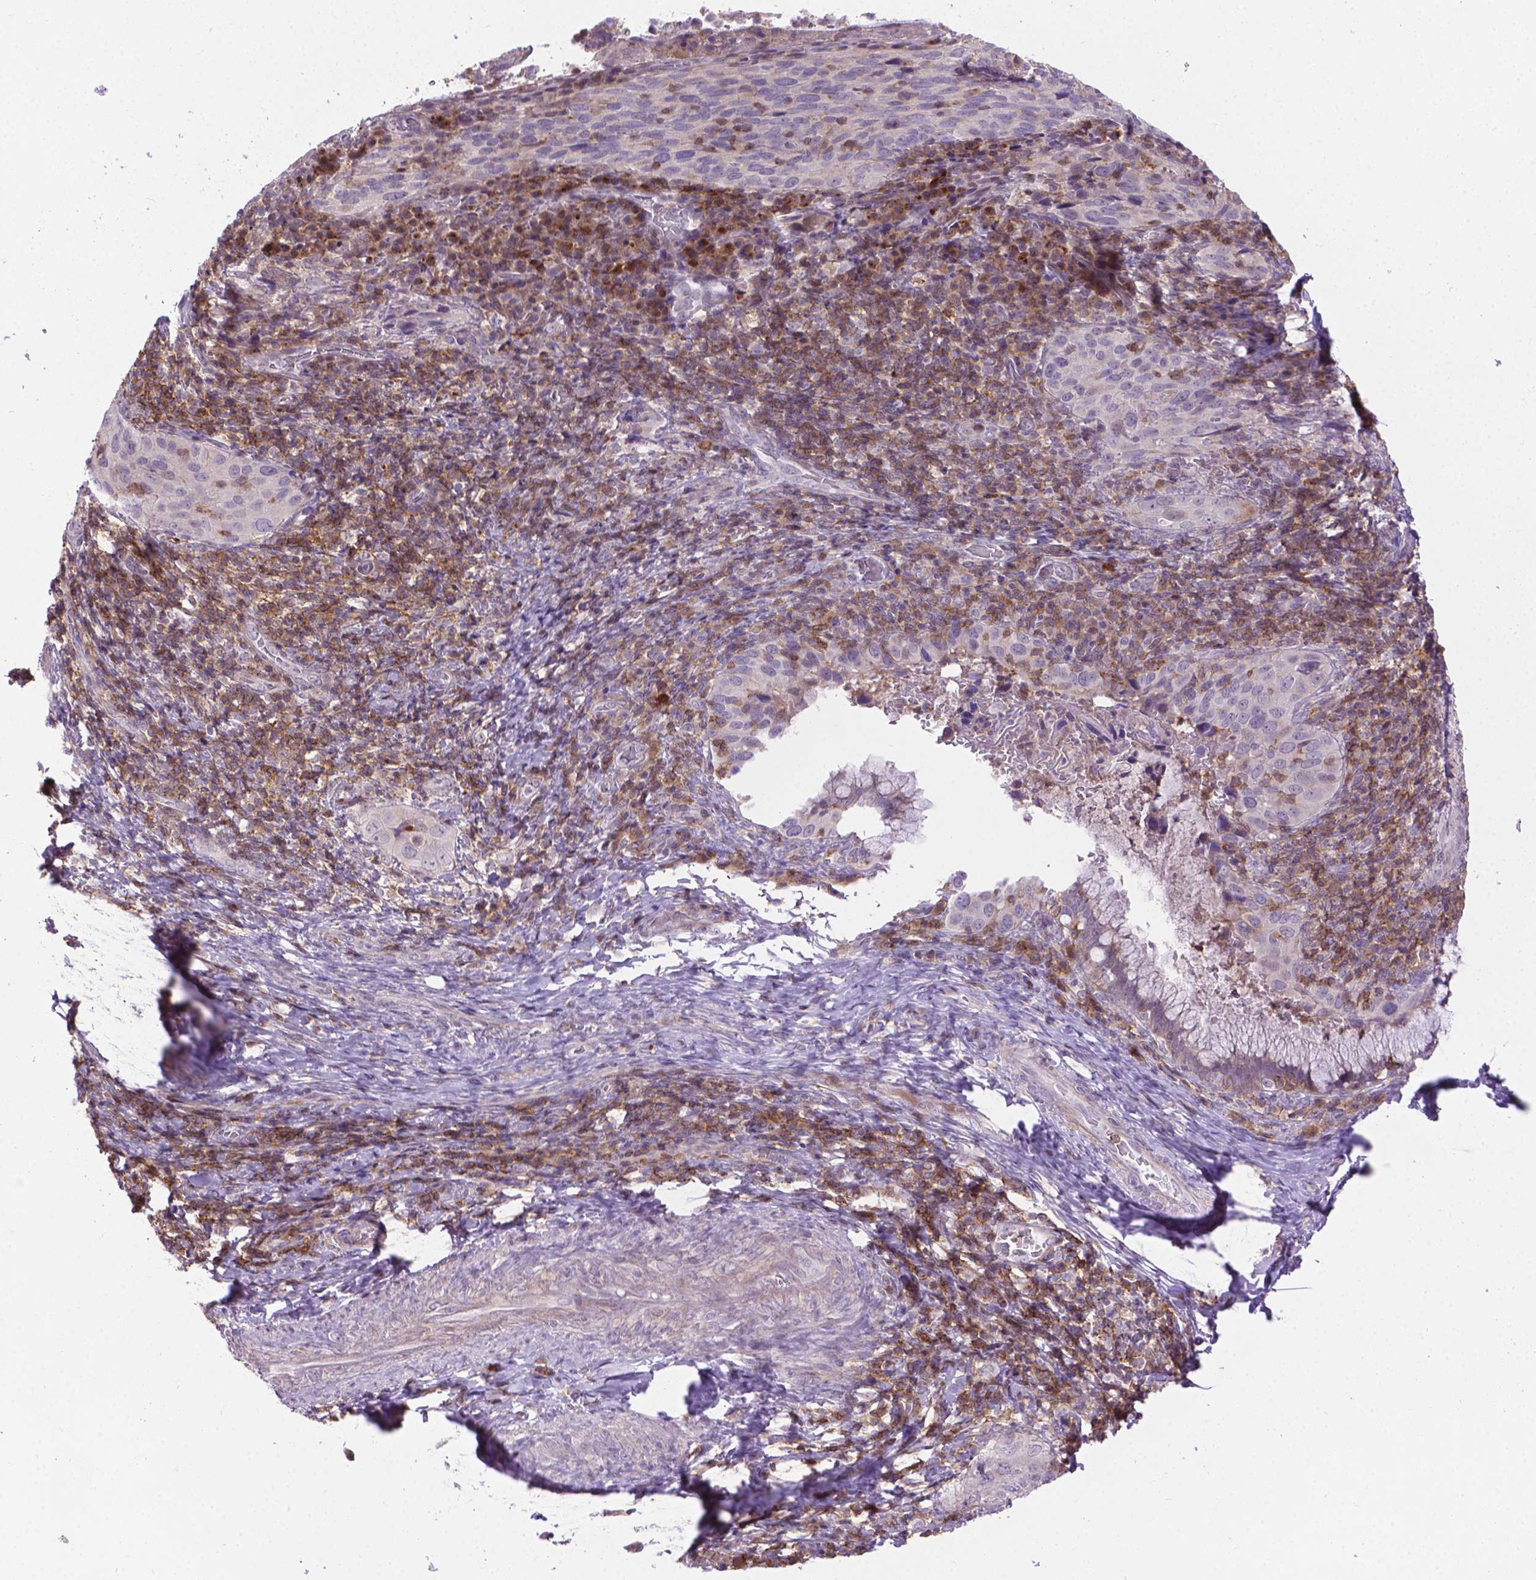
{"staining": {"intensity": "negative", "quantity": "none", "location": "none"}, "tissue": "cervical cancer", "cell_type": "Tumor cells", "image_type": "cancer", "snomed": [{"axis": "morphology", "description": "Normal tissue, NOS"}, {"axis": "morphology", "description": "Squamous cell carcinoma, NOS"}, {"axis": "topography", "description": "Cervix"}], "caption": "DAB (3,3'-diaminobenzidine) immunohistochemical staining of human cervical cancer demonstrates no significant staining in tumor cells. The staining is performed using DAB brown chromogen with nuclei counter-stained in using hematoxylin.", "gene": "ACAD10", "patient": {"sex": "female", "age": 51}}